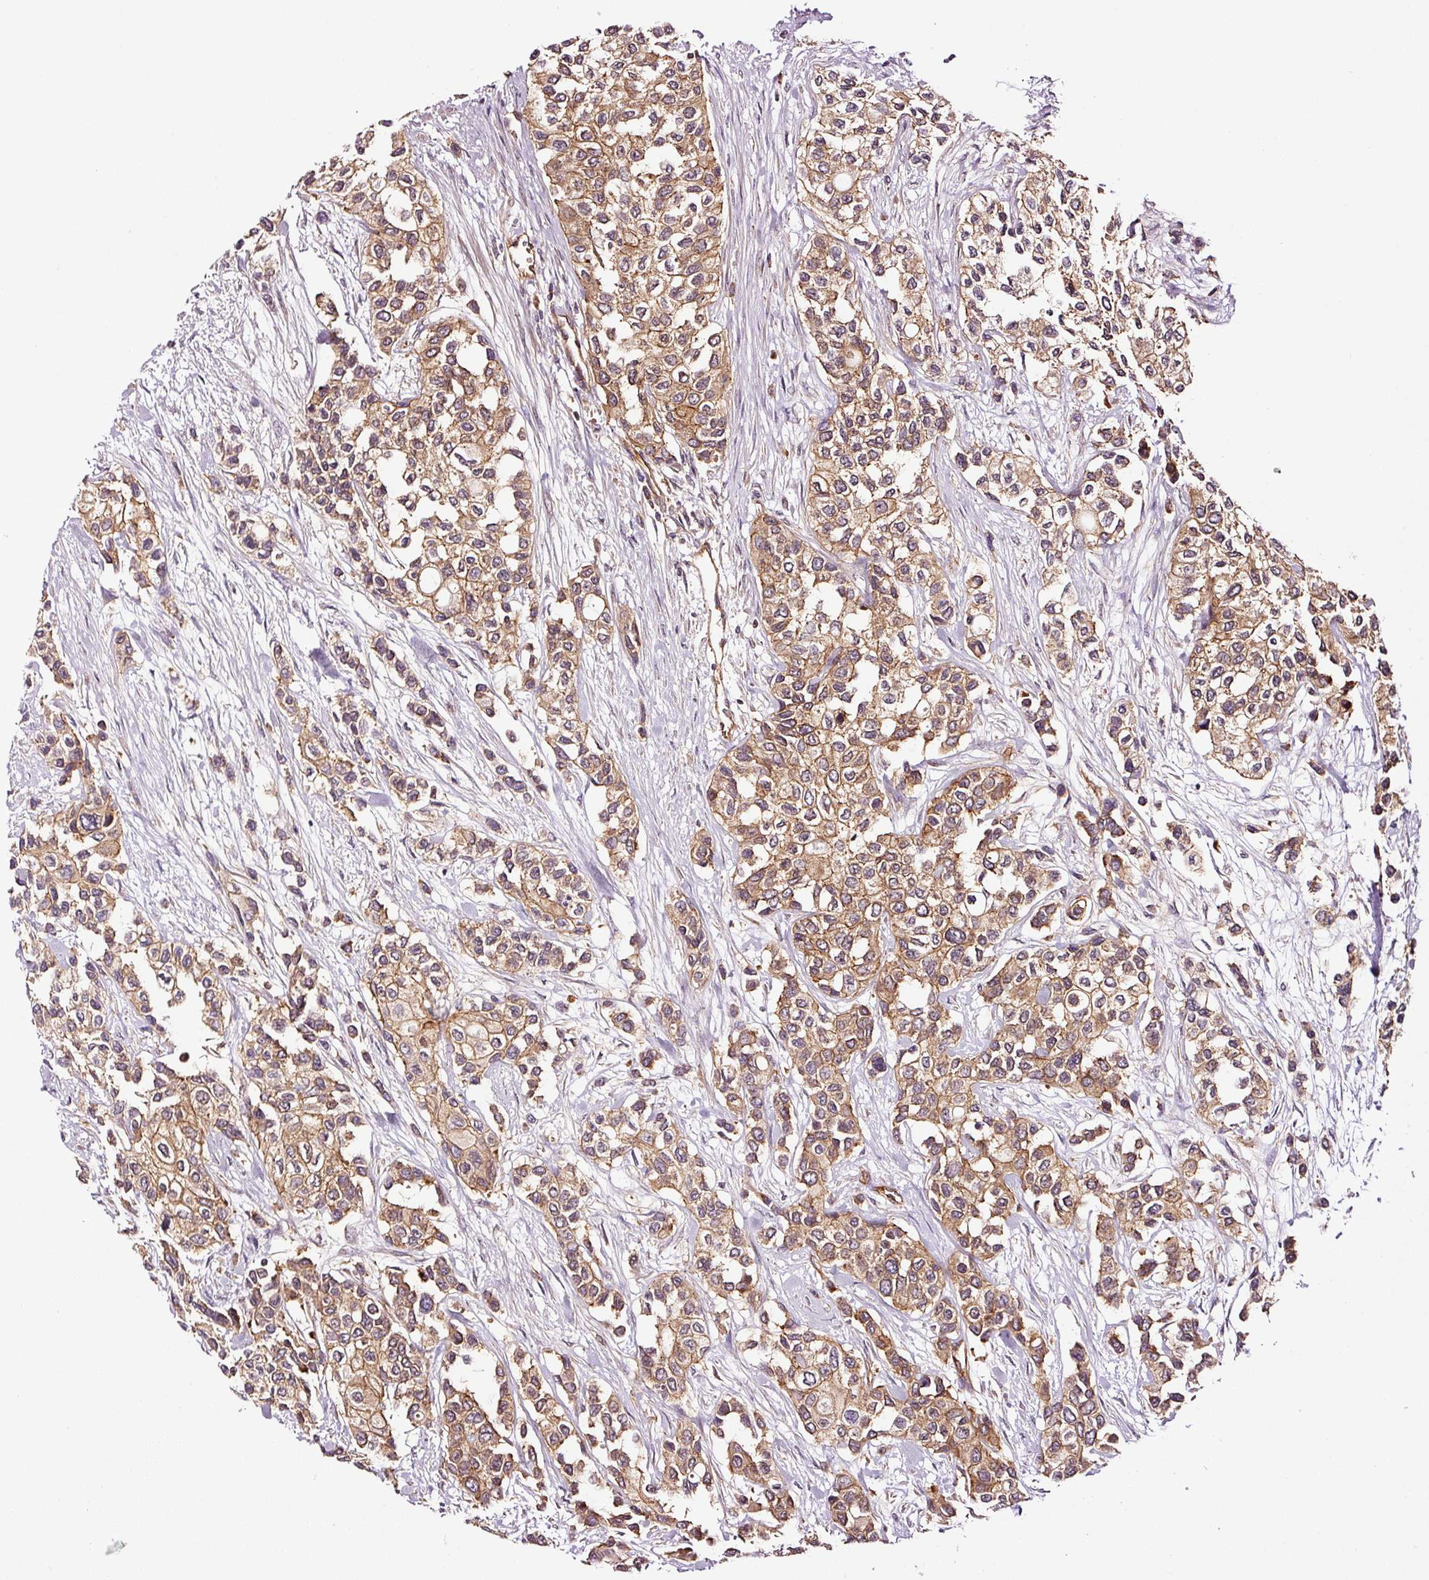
{"staining": {"intensity": "moderate", "quantity": ">75%", "location": "cytoplasmic/membranous"}, "tissue": "urothelial cancer", "cell_type": "Tumor cells", "image_type": "cancer", "snomed": [{"axis": "morphology", "description": "Normal tissue, NOS"}, {"axis": "morphology", "description": "Urothelial carcinoma, High grade"}, {"axis": "topography", "description": "Vascular tissue"}, {"axis": "topography", "description": "Urinary bladder"}], "caption": "The image shows staining of urothelial carcinoma (high-grade), revealing moderate cytoplasmic/membranous protein expression (brown color) within tumor cells.", "gene": "METAP1", "patient": {"sex": "female", "age": 56}}